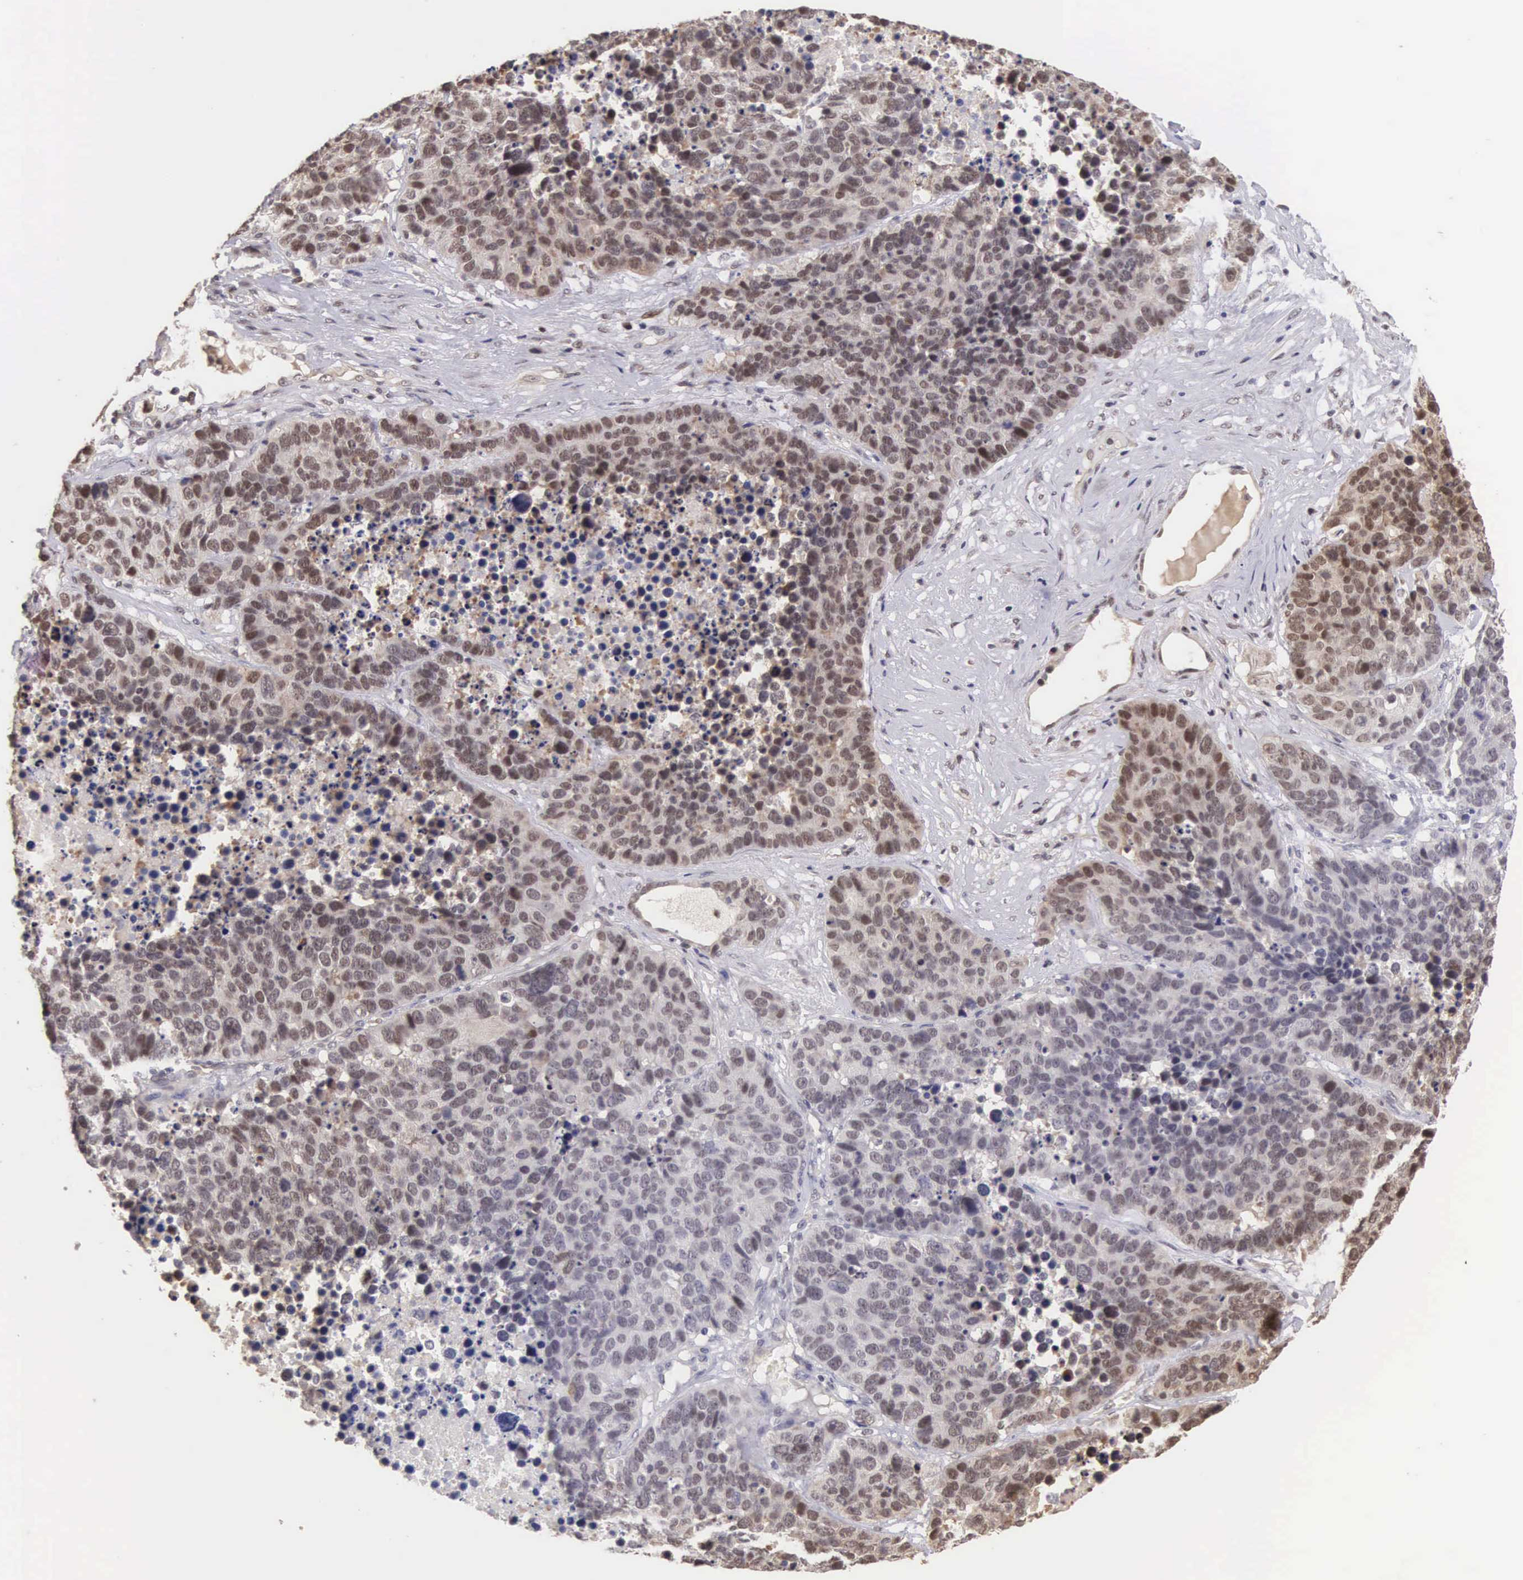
{"staining": {"intensity": "moderate", "quantity": "25%-75%", "location": "nuclear"}, "tissue": "lung cancer", "cell_type": "Tumor cells", "image_type": "cancer", "snomed": [{"axis": "morphology", "description": "Carcinoid, malignant, NOS"}, {"axis": "topography", "description": "Lung"}], "caption": "IHC of lung cancer (carcinoid (malignant)) exhibits medium levels of moderate nuclear staining in approximately 25%-75% of tumor cells. The staining was performed using DAB (3,3'-diaminobenzidine) to visualize the protein expression in brown, while the nuclei were stained in blue with hematoxylin (Magnification: 20x).", "gene": "HMGXB4", "patient": {"sex": "male", "age": 60}}